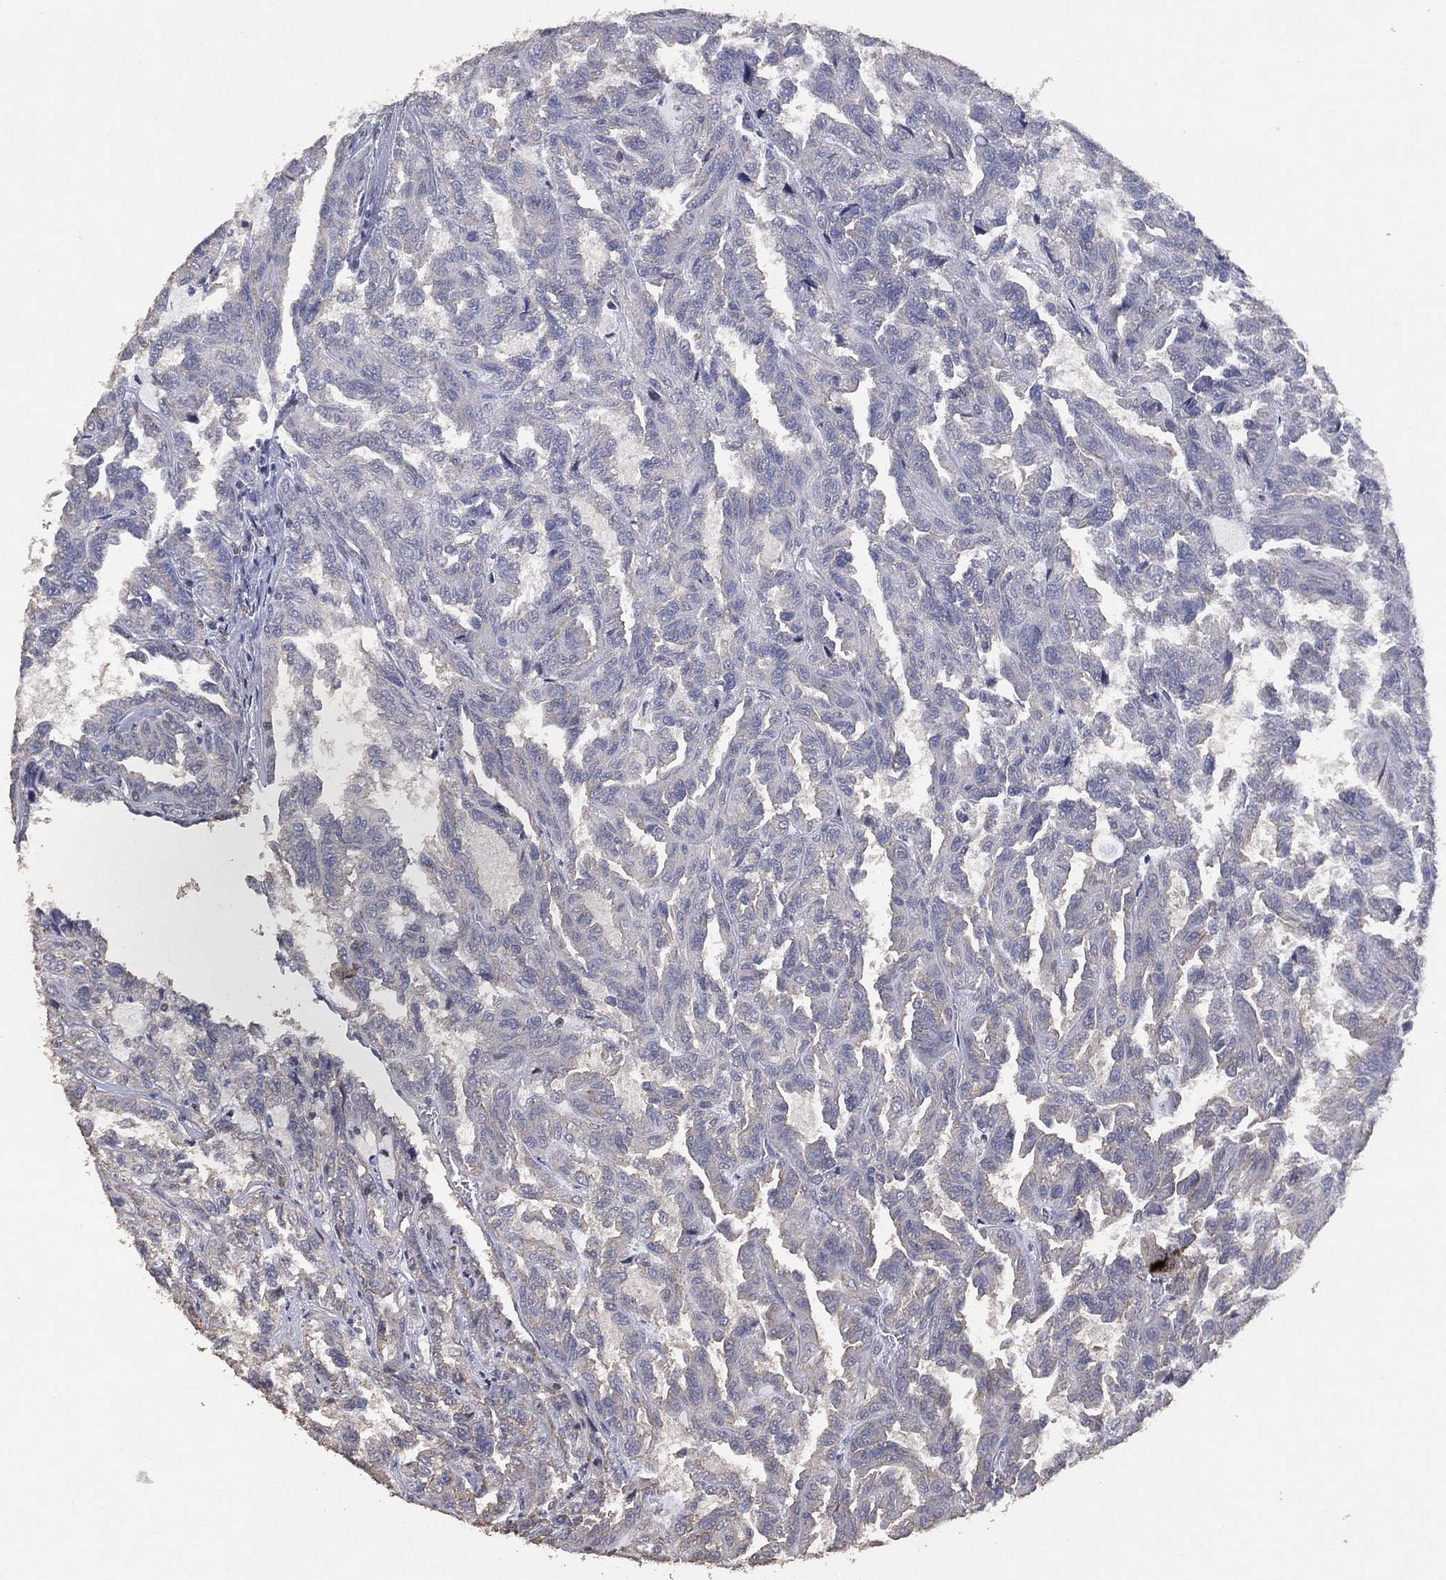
{"staining": {"intensity": "negative", "quantity": "none", "location": "none"}, "tissue": "renal cancer", "cell_type": "Tumor cells", "image_type": "cancer", "snomed": [{"axis": "morphology", "description": "Adenocarcinoma, NOS"}, {"axis": "topography", "description": "Kidney"}], "caption": "Immunohistochemical staining of adenocarcinoma (renal) displays no significant positivity in tumor cells.", "gene": "ADPRHL1", "patient": {"sex": "male", "age": 79}}